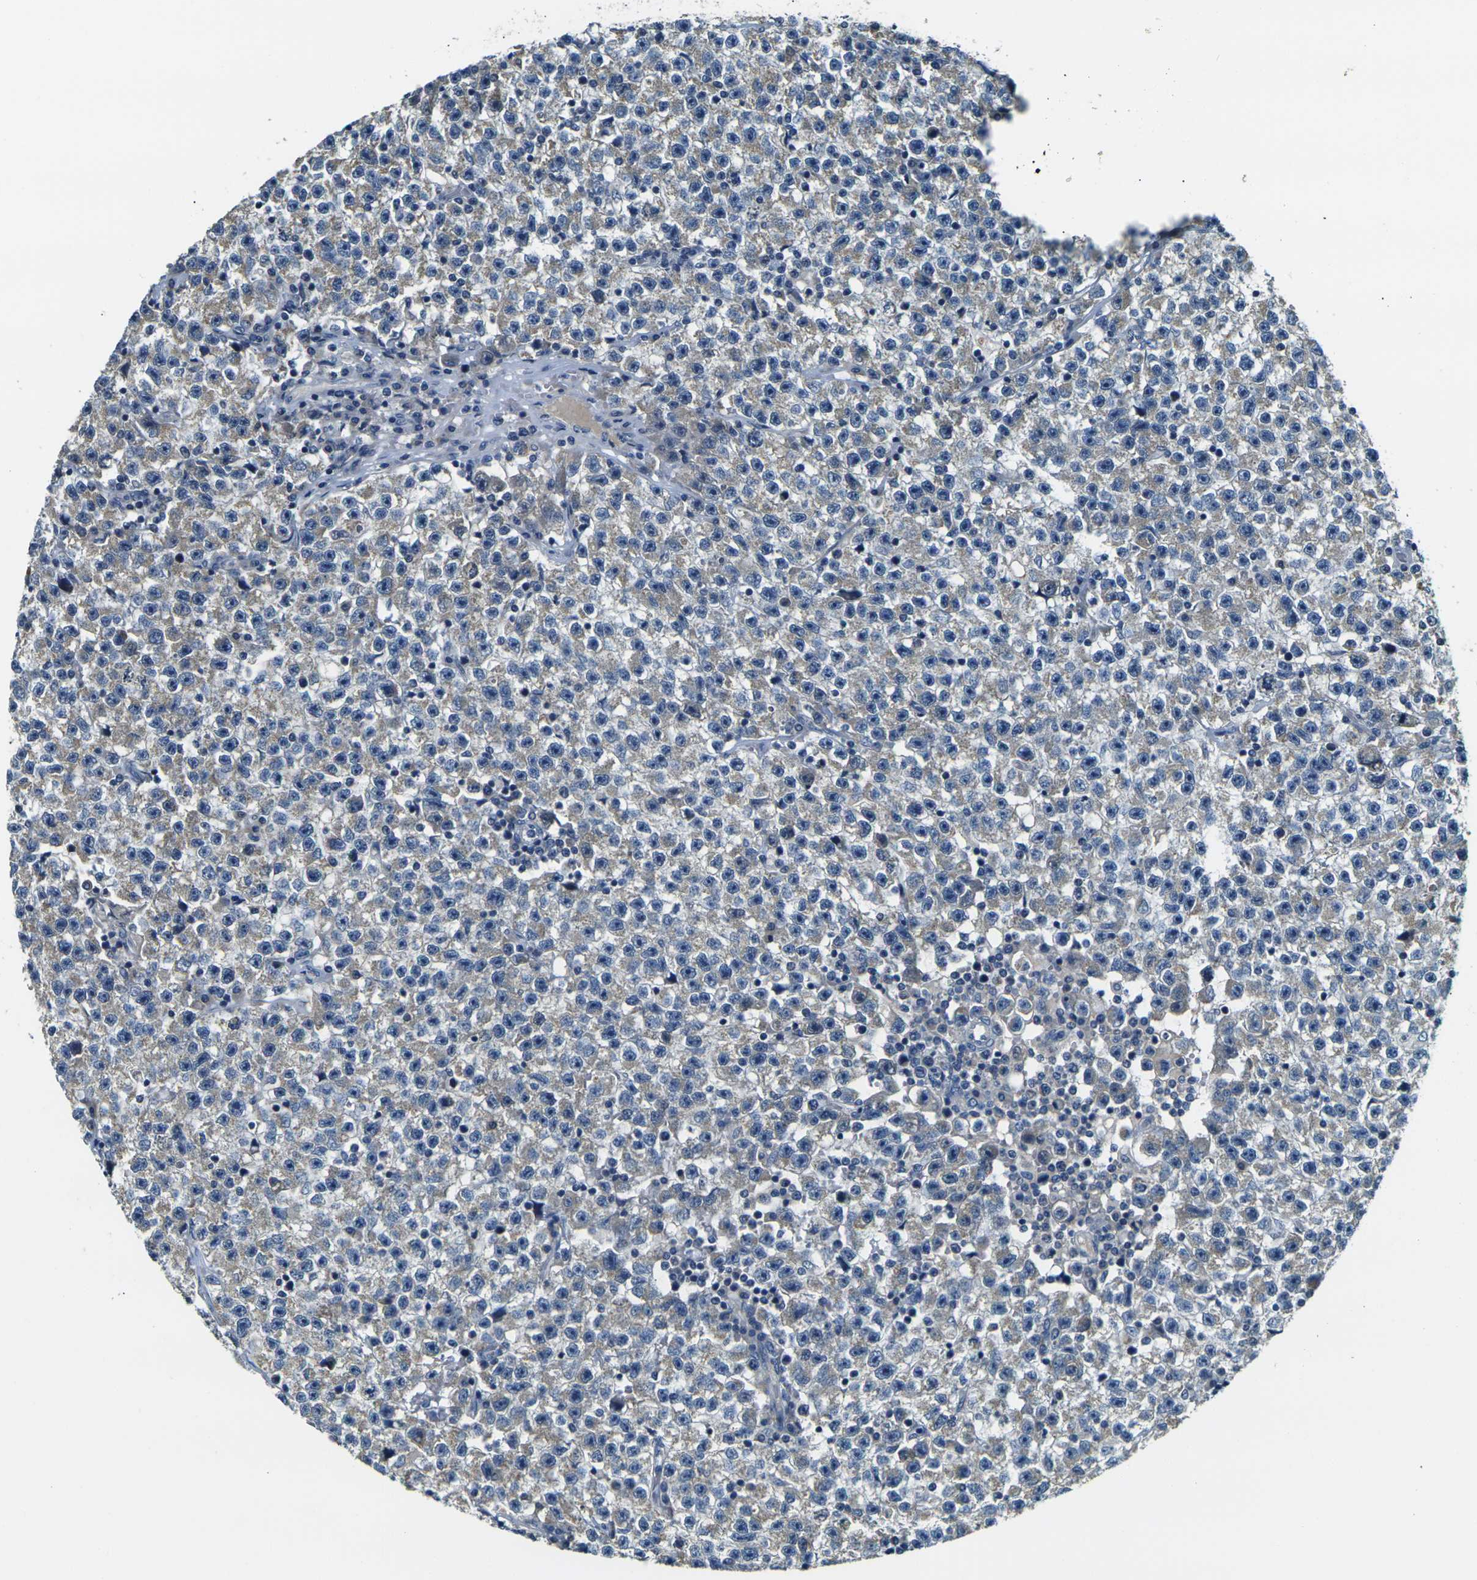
{"staining": {"intensity": "weak", "quantity": ">75%", "location": "cytoplasmic/membranous"}, "tissue": "testis cancer", "cell_type": "Tumor cells", "image_type": "cancer", "snomed": [{"axis": "morphology", "description": "Seminoma, NOS"}, {"axis": "topography", "description": "Testis"}], "caption": "Immunohistochemistry (IHC) of human testis cancer (seminoma) displays low levels of weak cytoplasmic/membranous staining in about >75% of tumor cells.", "gene": "SHISAL2B", "patient": {"sex": "male", "age": 22}}